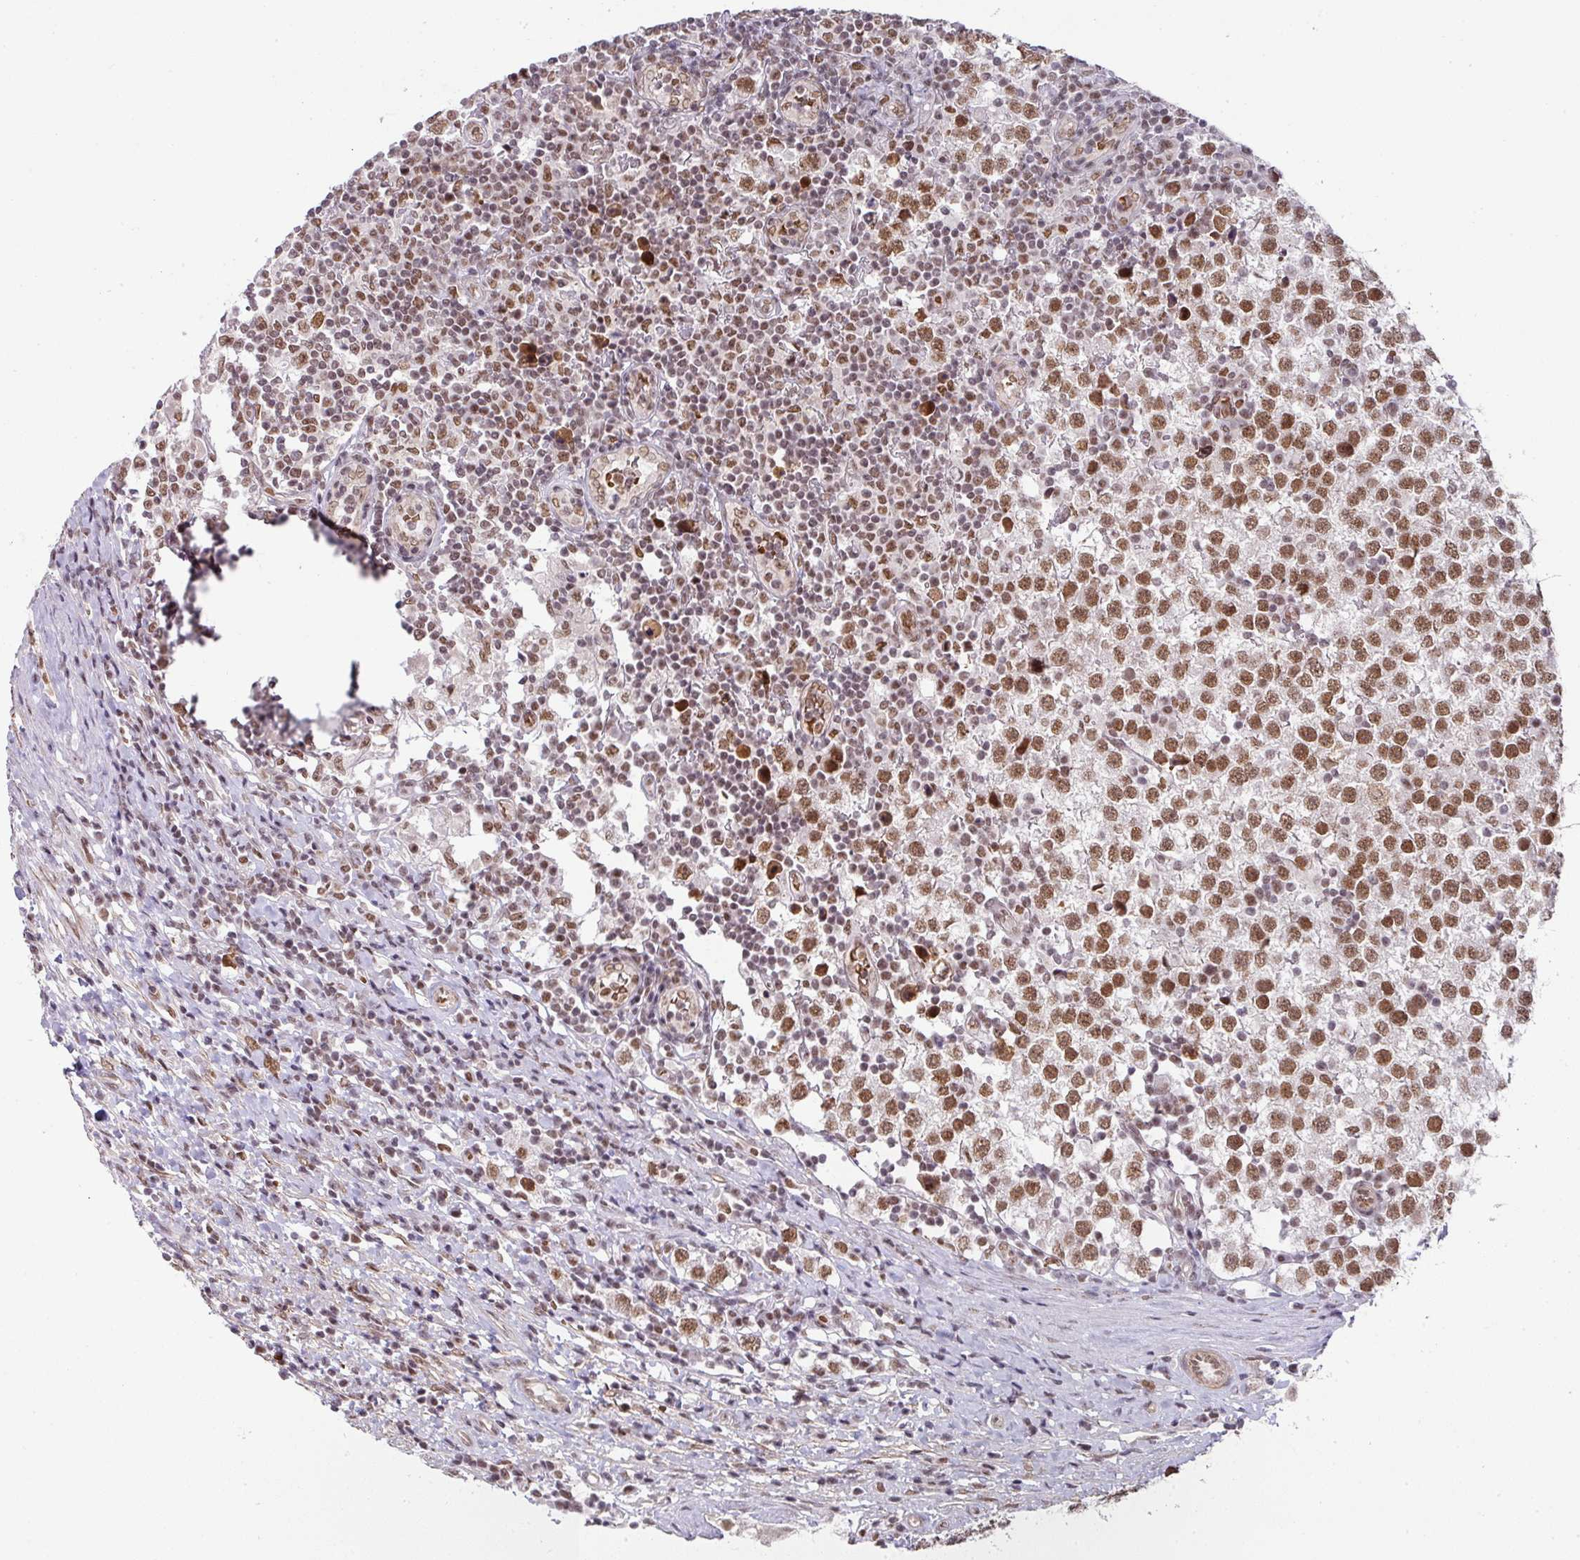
{"staining": {"intensity": "moderate", "quantity": ">75%", "location": "nuclear"}, "tissue": "testis cancer", "cell_type": "Tumor cells", "image_type": "cancer", "snomed": [{"axis": "morphology", "description": "Seminoma, NOS"}, {"axis": "topography", "description": "Testis"}], "caption": "Immunohistochemical staining of testis cancer demonstrates medium levels of moderate nuclear protein expression in approximately >75% of tumor cells.", "gene": "NCOA5", "patient": {"sex": "male", "age": 34}}